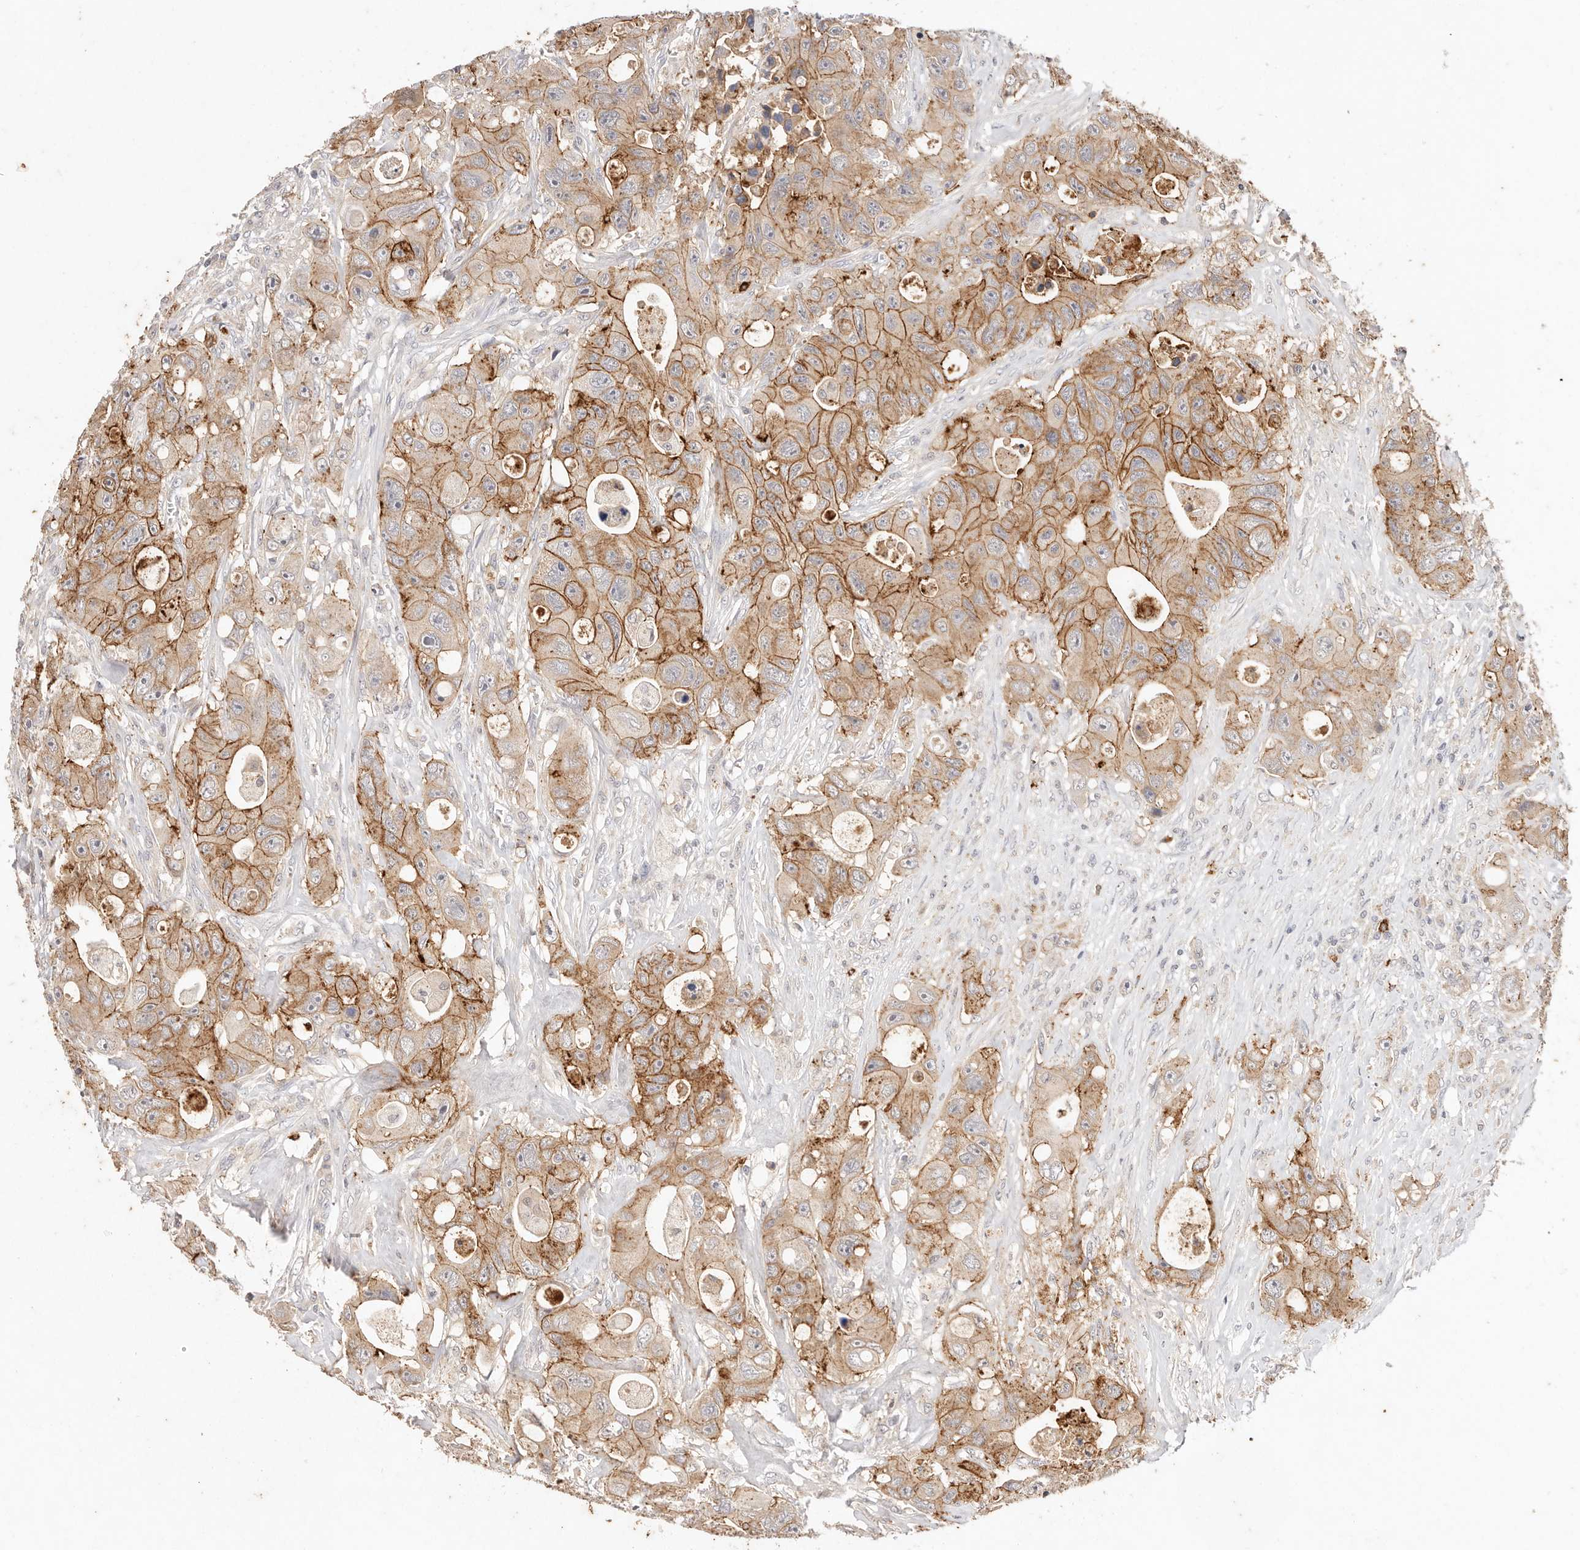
{"staining": {"intensity": "strong", "quantity": "25%-75%", "location": "cytoplasmic/membranous"}, "tissue": "colorectal cancer", "cell_type": "Tumor cells", "image_type": "cancer", "snomed": [{"axis": "morphology", "description": "Adenocarcinoma, NOS"}, {"axis": "topography", "description": "Colon"}], "caption": "Colorectal adenocarcinoma was stained to show a protein in brown. There is high levels of strong cytoplasmic/membranous expression in about 25%-75% of tumor cells. The staining is performed using DAB (3,3'-diaminobenzidine) brown chromogen to label protein expression. The nuclei are counter-stained blue using hematoxylin.", "gene": "CXADR", "patient": {"sex": "female", "age": 46}}